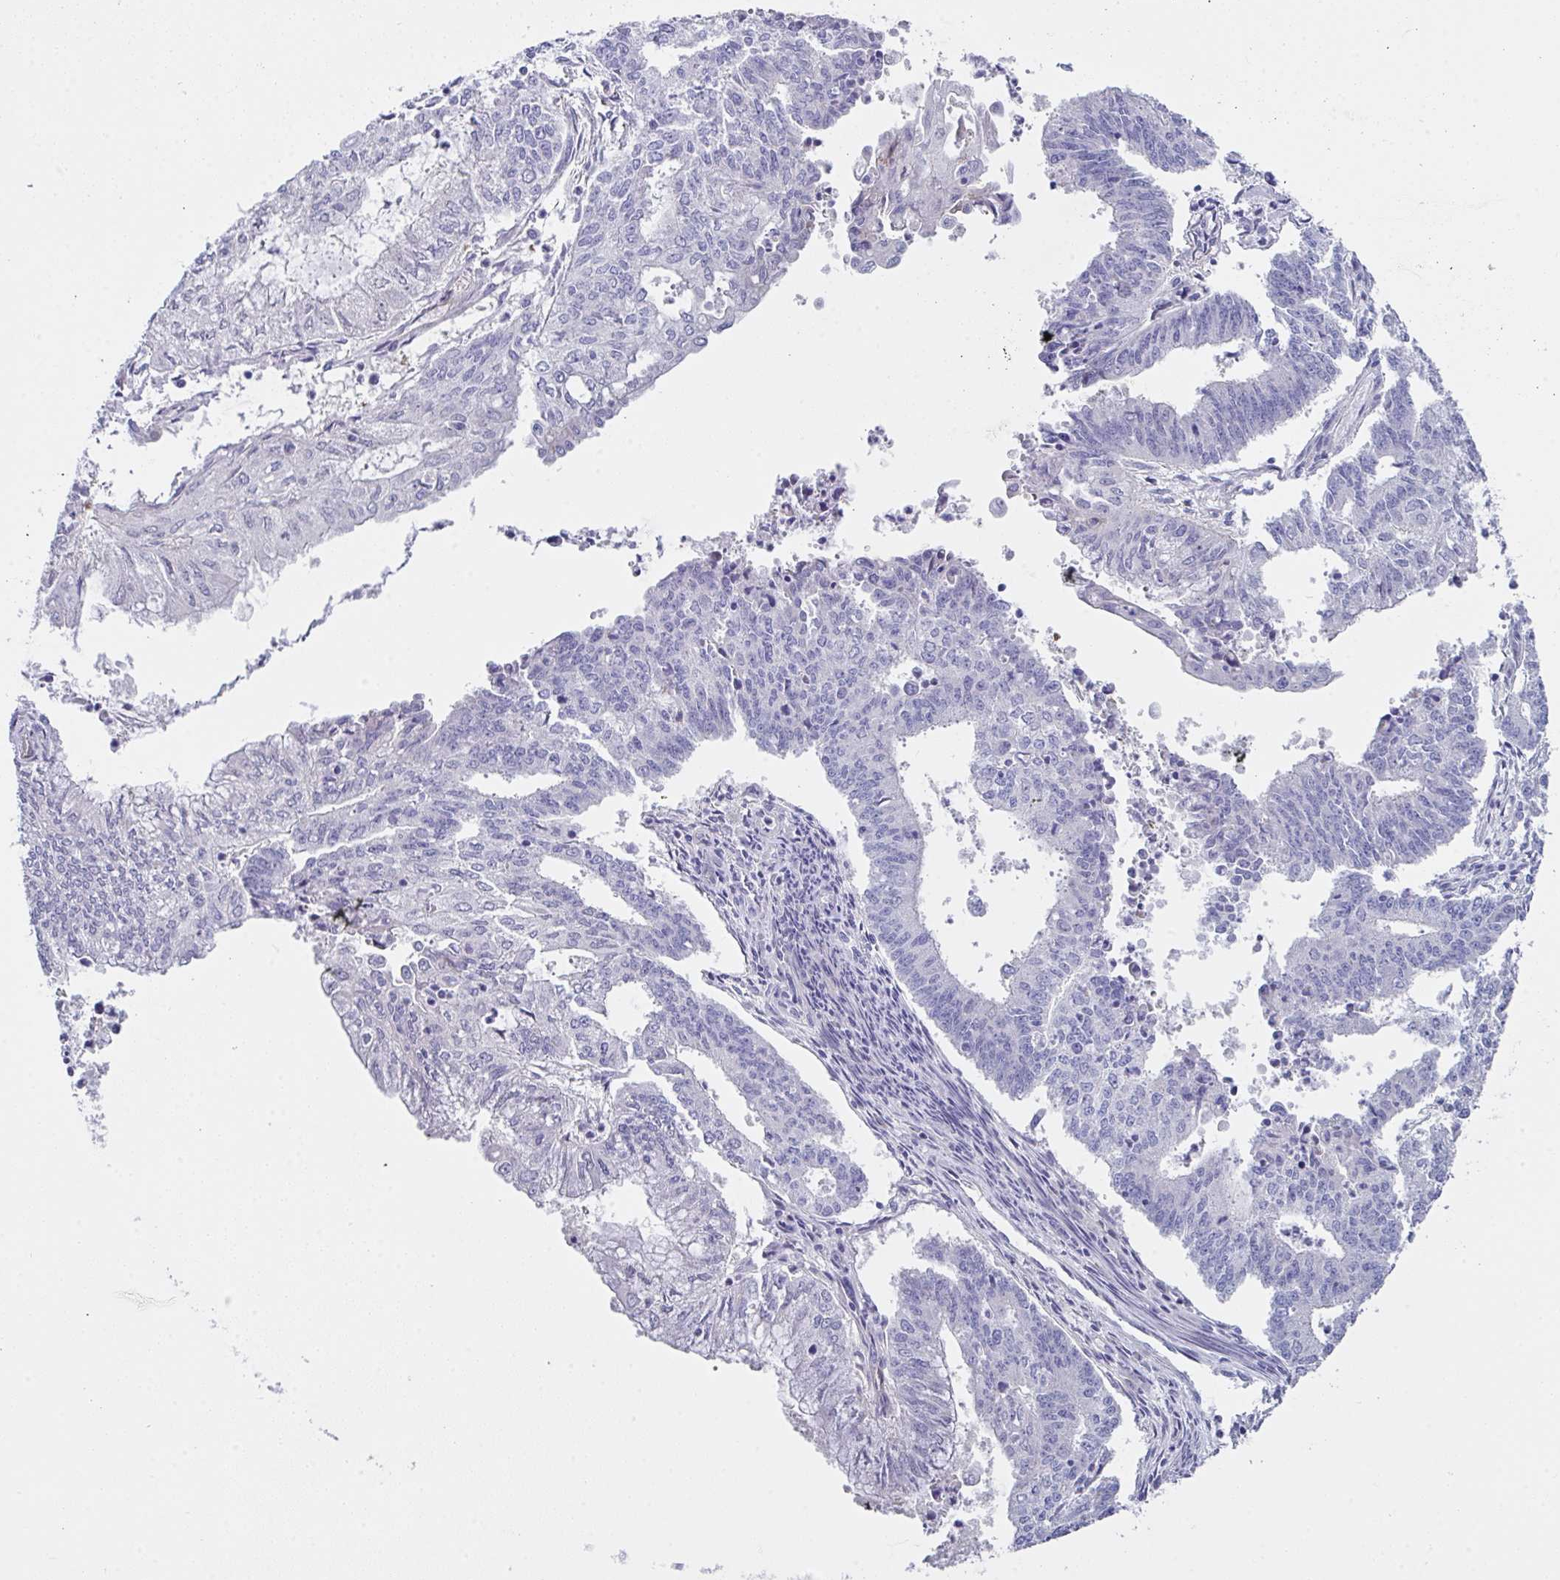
{"staining": {"intensity": "negative", "quantity": "none", "location": "none"}, "tissue": "endometrial cancer", "cell_type": "Tumor cells", "image_type": "cancer", "snomed": [{"axis": "morphology", "description": "Adenocarcinoma, NOS"}, {"axis": "topography", "description": "Endometrium"}], "caption": "The immunohistochemistry image has no significant positivity in tumor cells of endometrial cancer tissue.", "gene": "FBXO47", "patient": {"sex": "female", "age": 61}}